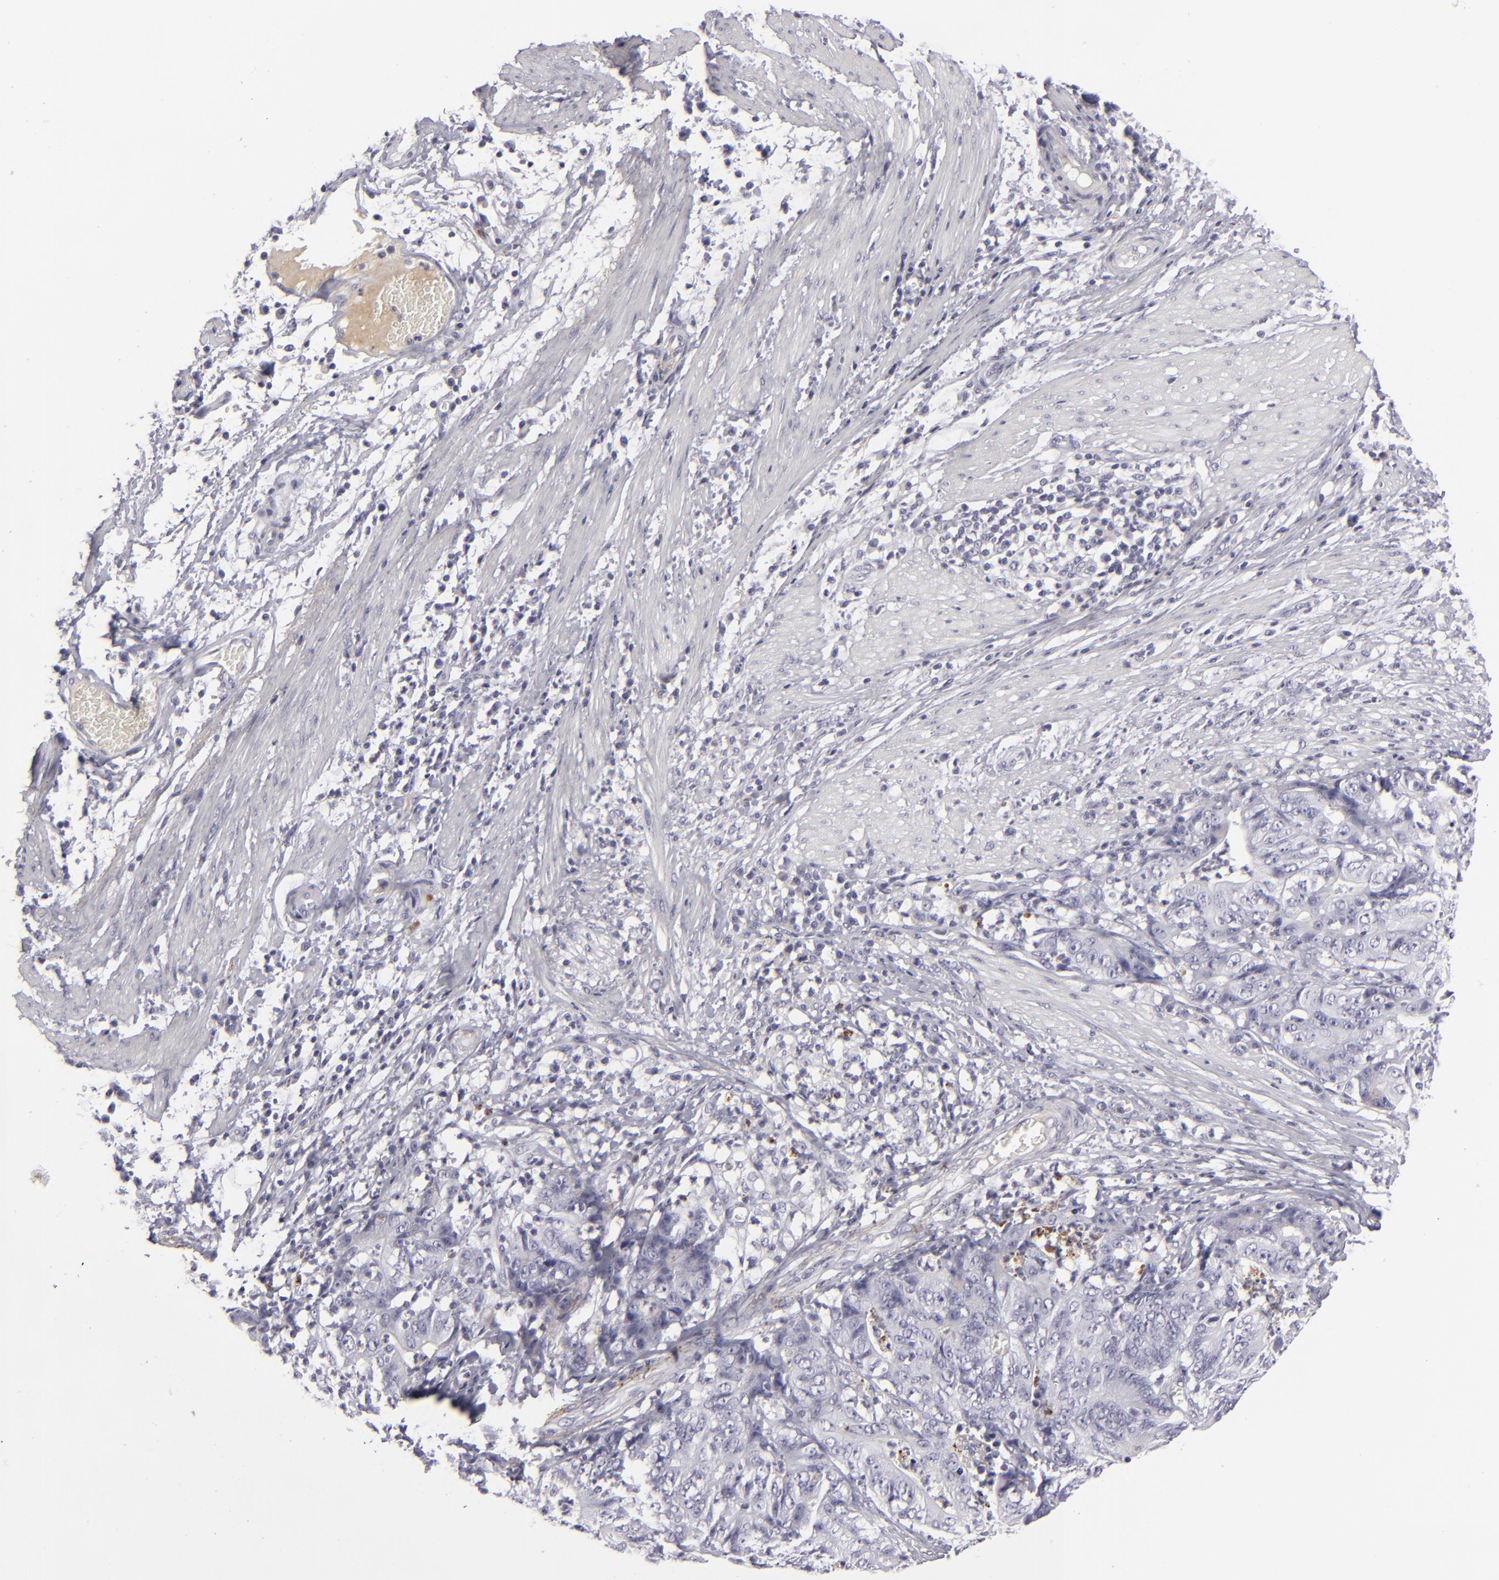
{"staining": {"intensity": "negative", "quantity": "none", "location": "none"}, "tissue": "stomach cancer", "cell_type": "Tumor cells", "image_type": "cancer", "snomed": [{"axis": "morphology", "description": "Adenocarcinoma, NOS"}, {"axis": "topography", "description": "Stomach, lower"}], "caption": "High power microscopy micrograph of an immunohistochemistry (IHC) photomicrograph of stomach cancer (adenocarcinoma), revealing no significant staining in tumor cells.", "gene": "C9", "patient": {"sex": "female", "age": 86}}